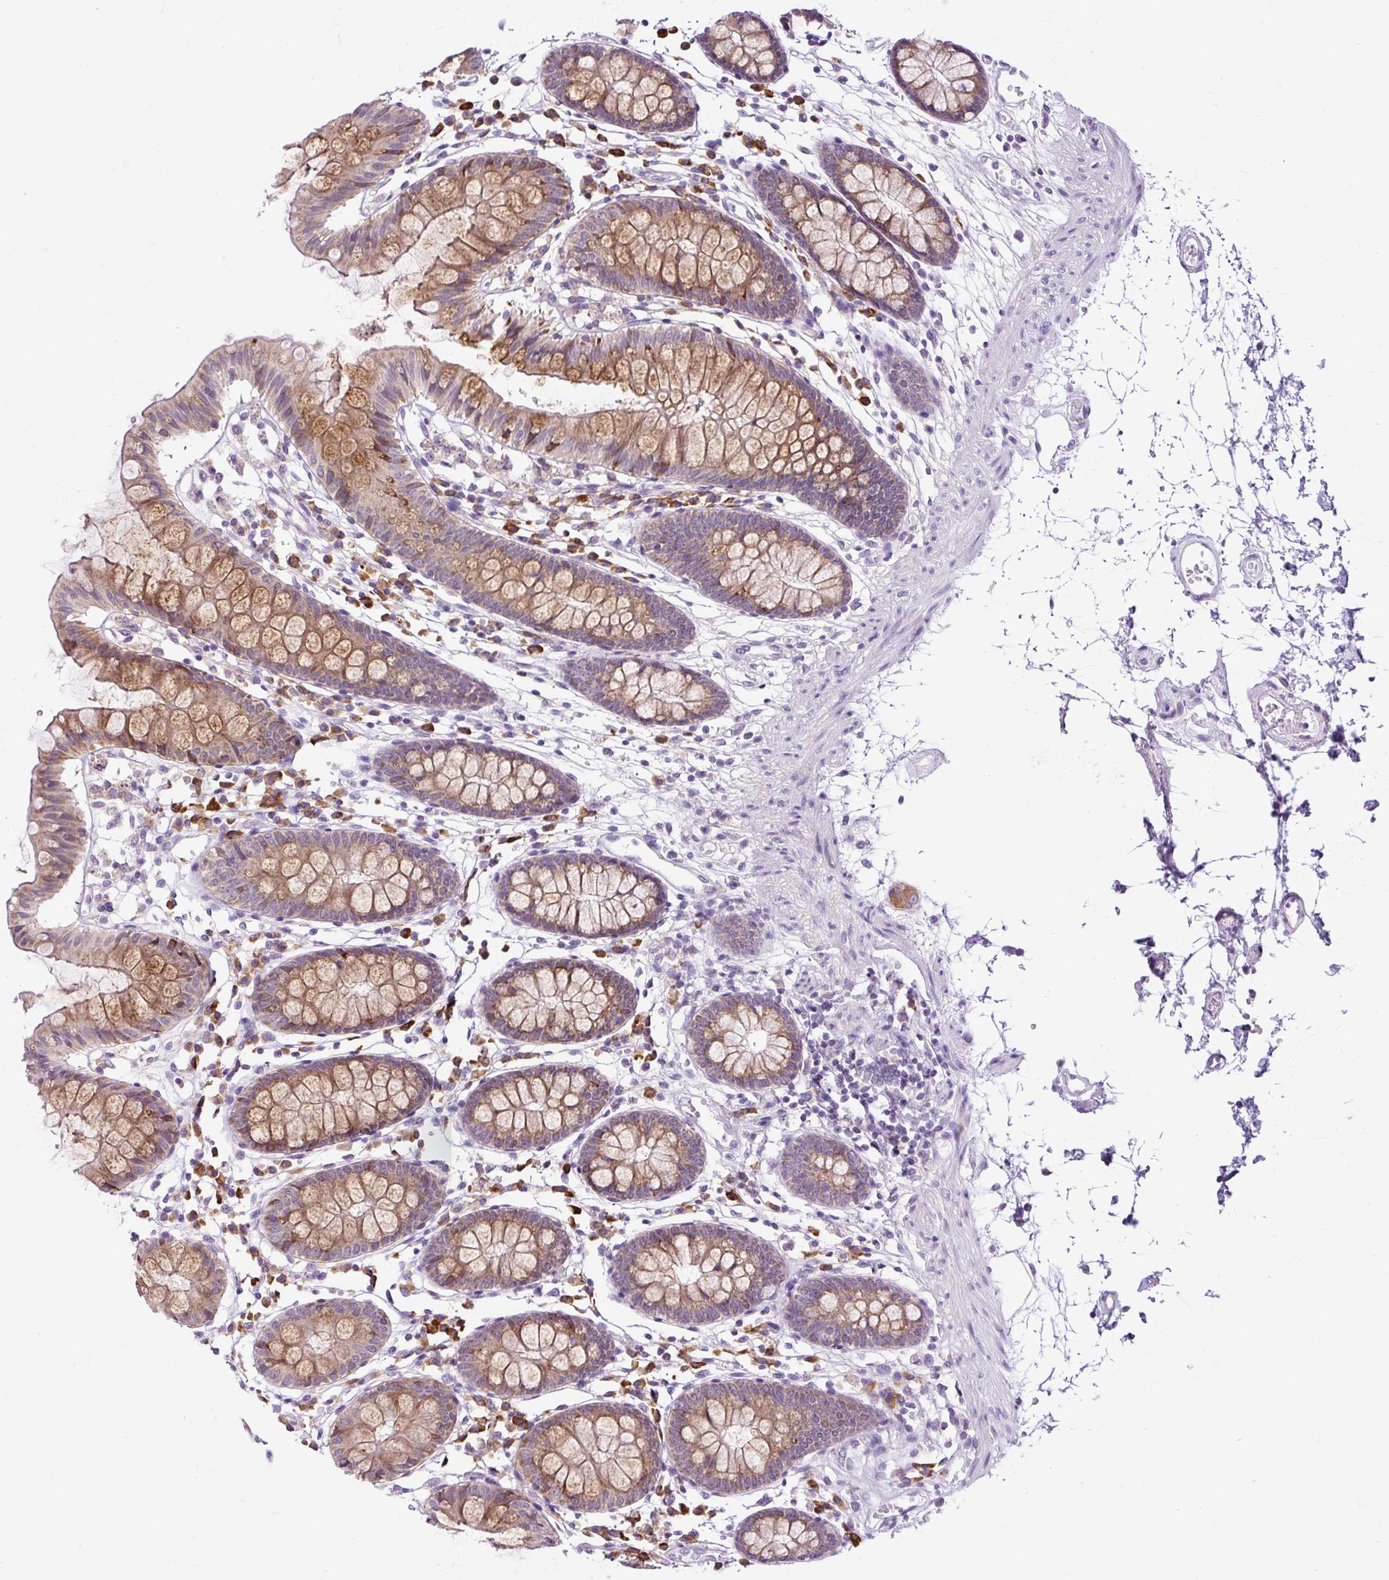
{"staining": {"intensity": "negative", "quantity": "none", "location": "none"}, "tissue": "colon", "cell_type": "Endothelial cells", "image_type": "normal", "snomed": [{"axis": "morphology", "description": "Normal tissue, NOS"}, {"axis": "topography", "description": "Colon"}], "caption": "Immunohistochemistry micrograph of normal human colon stained for a protein (brown), which exhibits no positivity in endothelial cells.", "gene": "FMC1", "patient": {"sex": "female", "age": 84}}